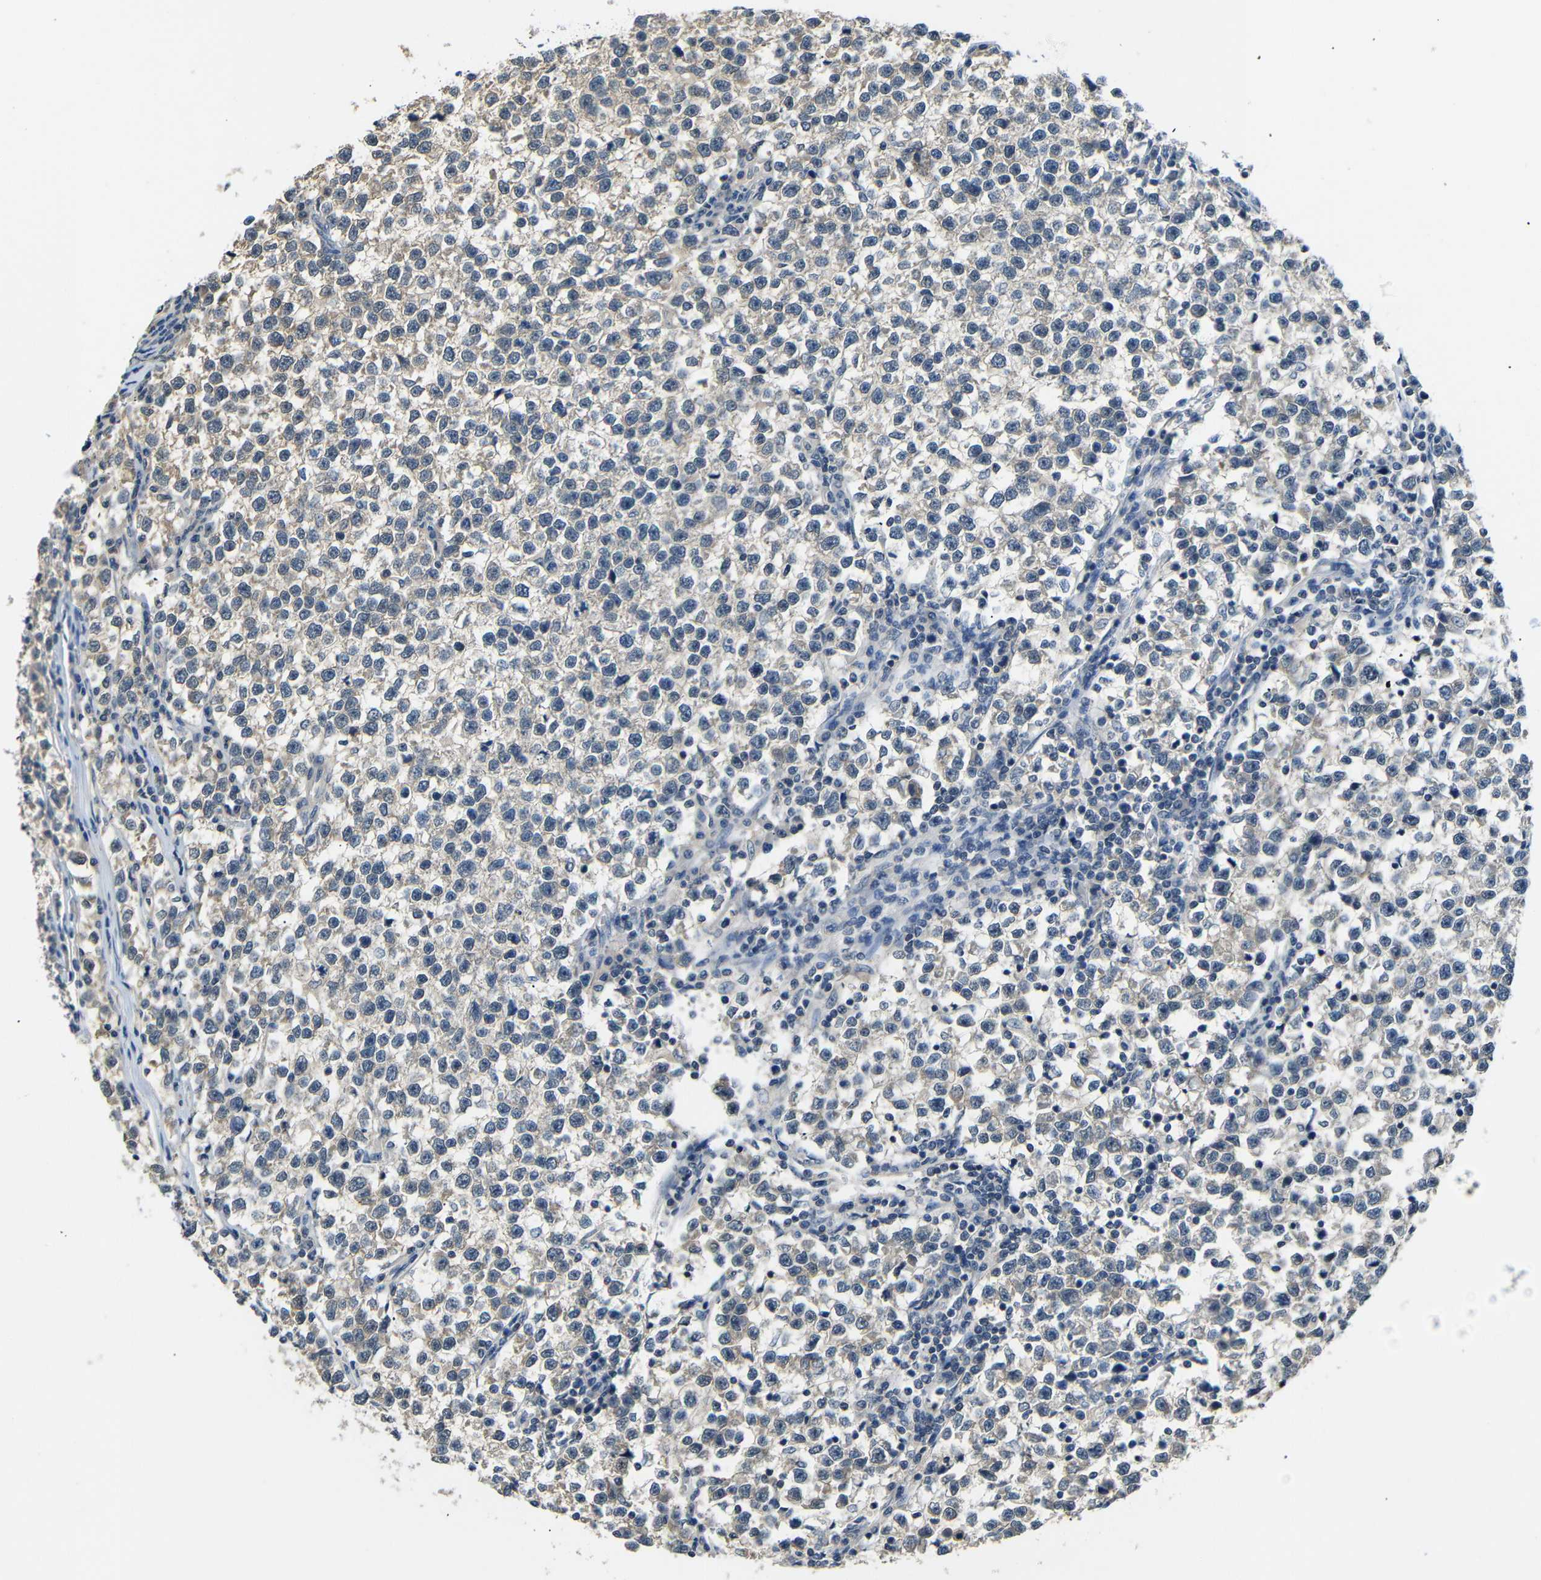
{"staining": {"intensity": "negative", "quantity": "none", "location": "none"}, "tissue": "testis cancer", "cell_type": "Tumor cells", "image_type": "cancer", "snomed": [{"axis": "morphology", "description": "Normal tissue, NOS"}, {"axis": "morphology", "description": "Seminoma, NOS"}, {"axis": "topography", "description": "Testis"}], "caption": "This is an IHC image of human testis cancer (seminoma). There is no positivity in tumor cells.", "gene": "SFN", "patient": {"sex": "male", "age": 43}}